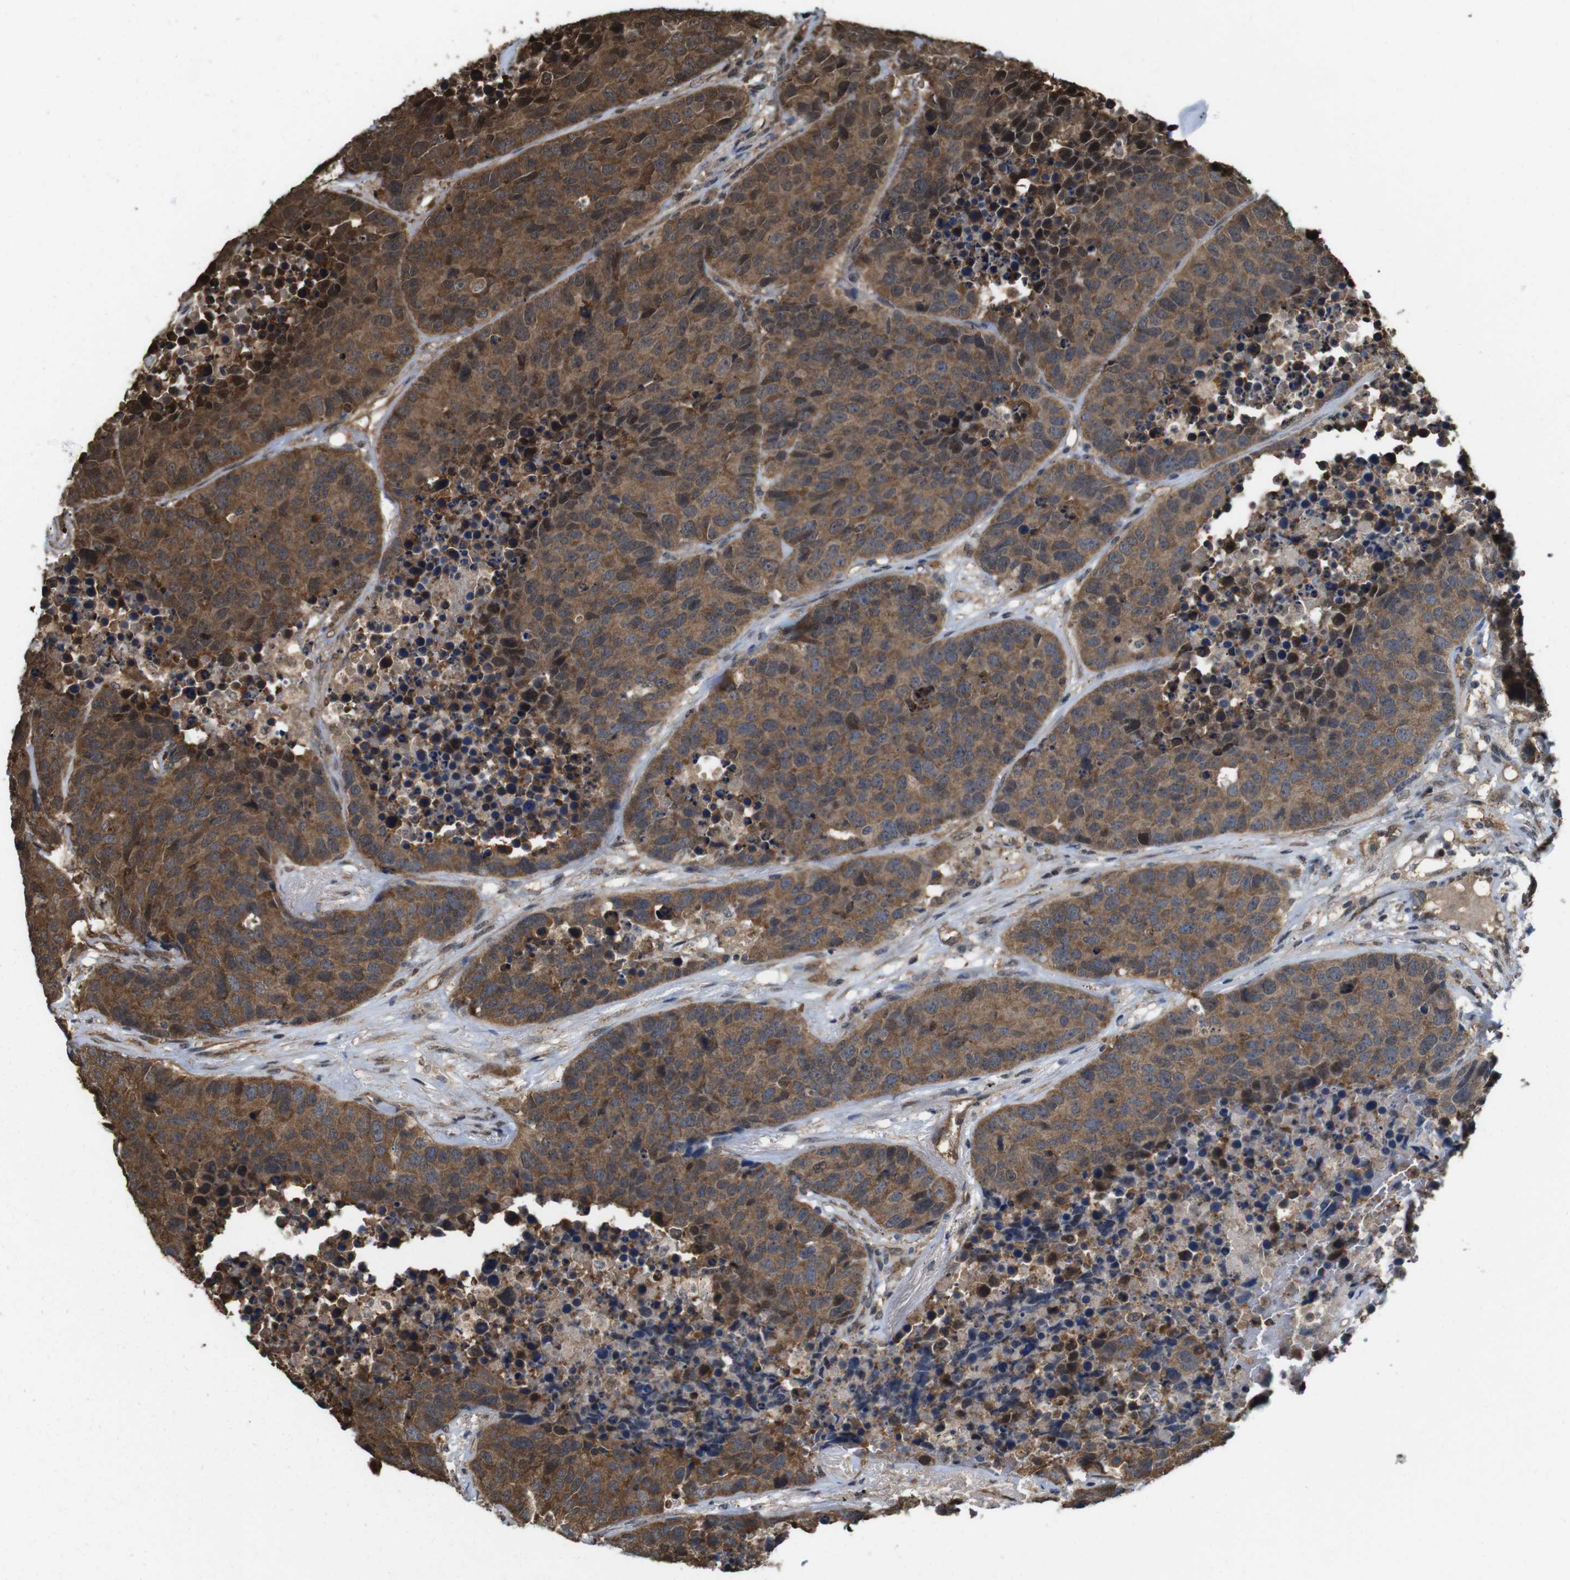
{"staining": {"intensity": "strong", "quantity": ">75%", "location": "cytoplasmic/membranous"}, "tissue": "carcinoid", "cell_type": "Tumor cells", "image_type": "cancer", "snomed": [{"axis": "morphology", "description": "Carcinoid, malignant, NOS"}, {"axis": "topography", "description": "Lung"}], "caption": "Immunohistochemistry (IHC) staining of carcinoid, which reveals high levels of strong cytoplasmic/membranous expression in about >75% of tumor cells indicating strong cytoplasmic/membranous protein staining. The staining was performed using DAB (3,3'-diaminobenzidine) (brown) for protein detection and nuclei were counterstained in hematoxylin (blue).", "gene": "YWHAG", "patient": {"sex": "male", "age": 60}}